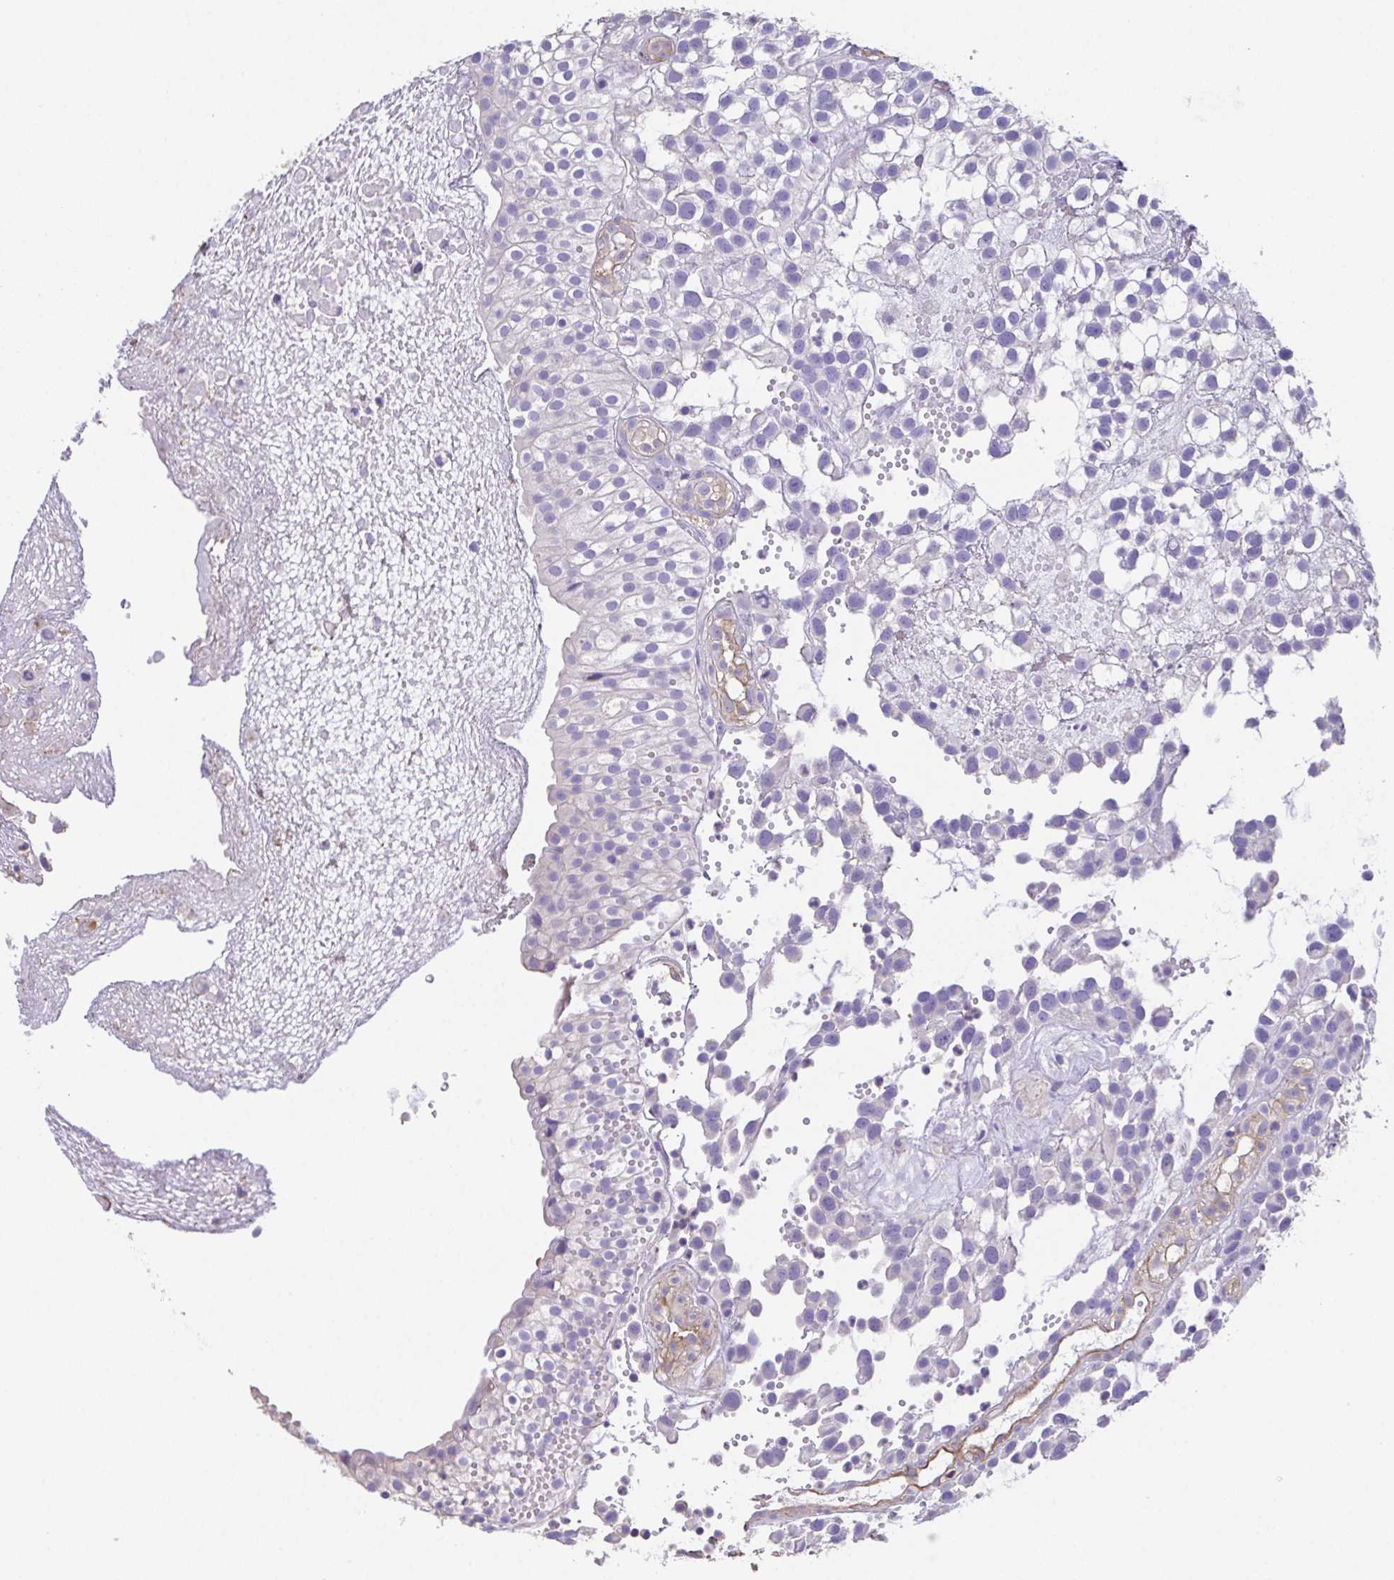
{"staining": {"intensity": "negative", "quantity": "none", "location": "none"}, "tissue": "urothelial cancer", "cell_type": "Tumor cells", "image_type": "cancer", "snomed": [{"axis": "morphology", "description": "Urothelial carcinoma, High grade"}, {"axis": "topography", "description": "Urinary bladder"}], "caption": "Human urothelial carcinoma (high-grade) stained for a protein using IHC exhibits no positivity in tumor cells.", "gene": "MYL6", "patient": {"sex": "male", "age": 56}}